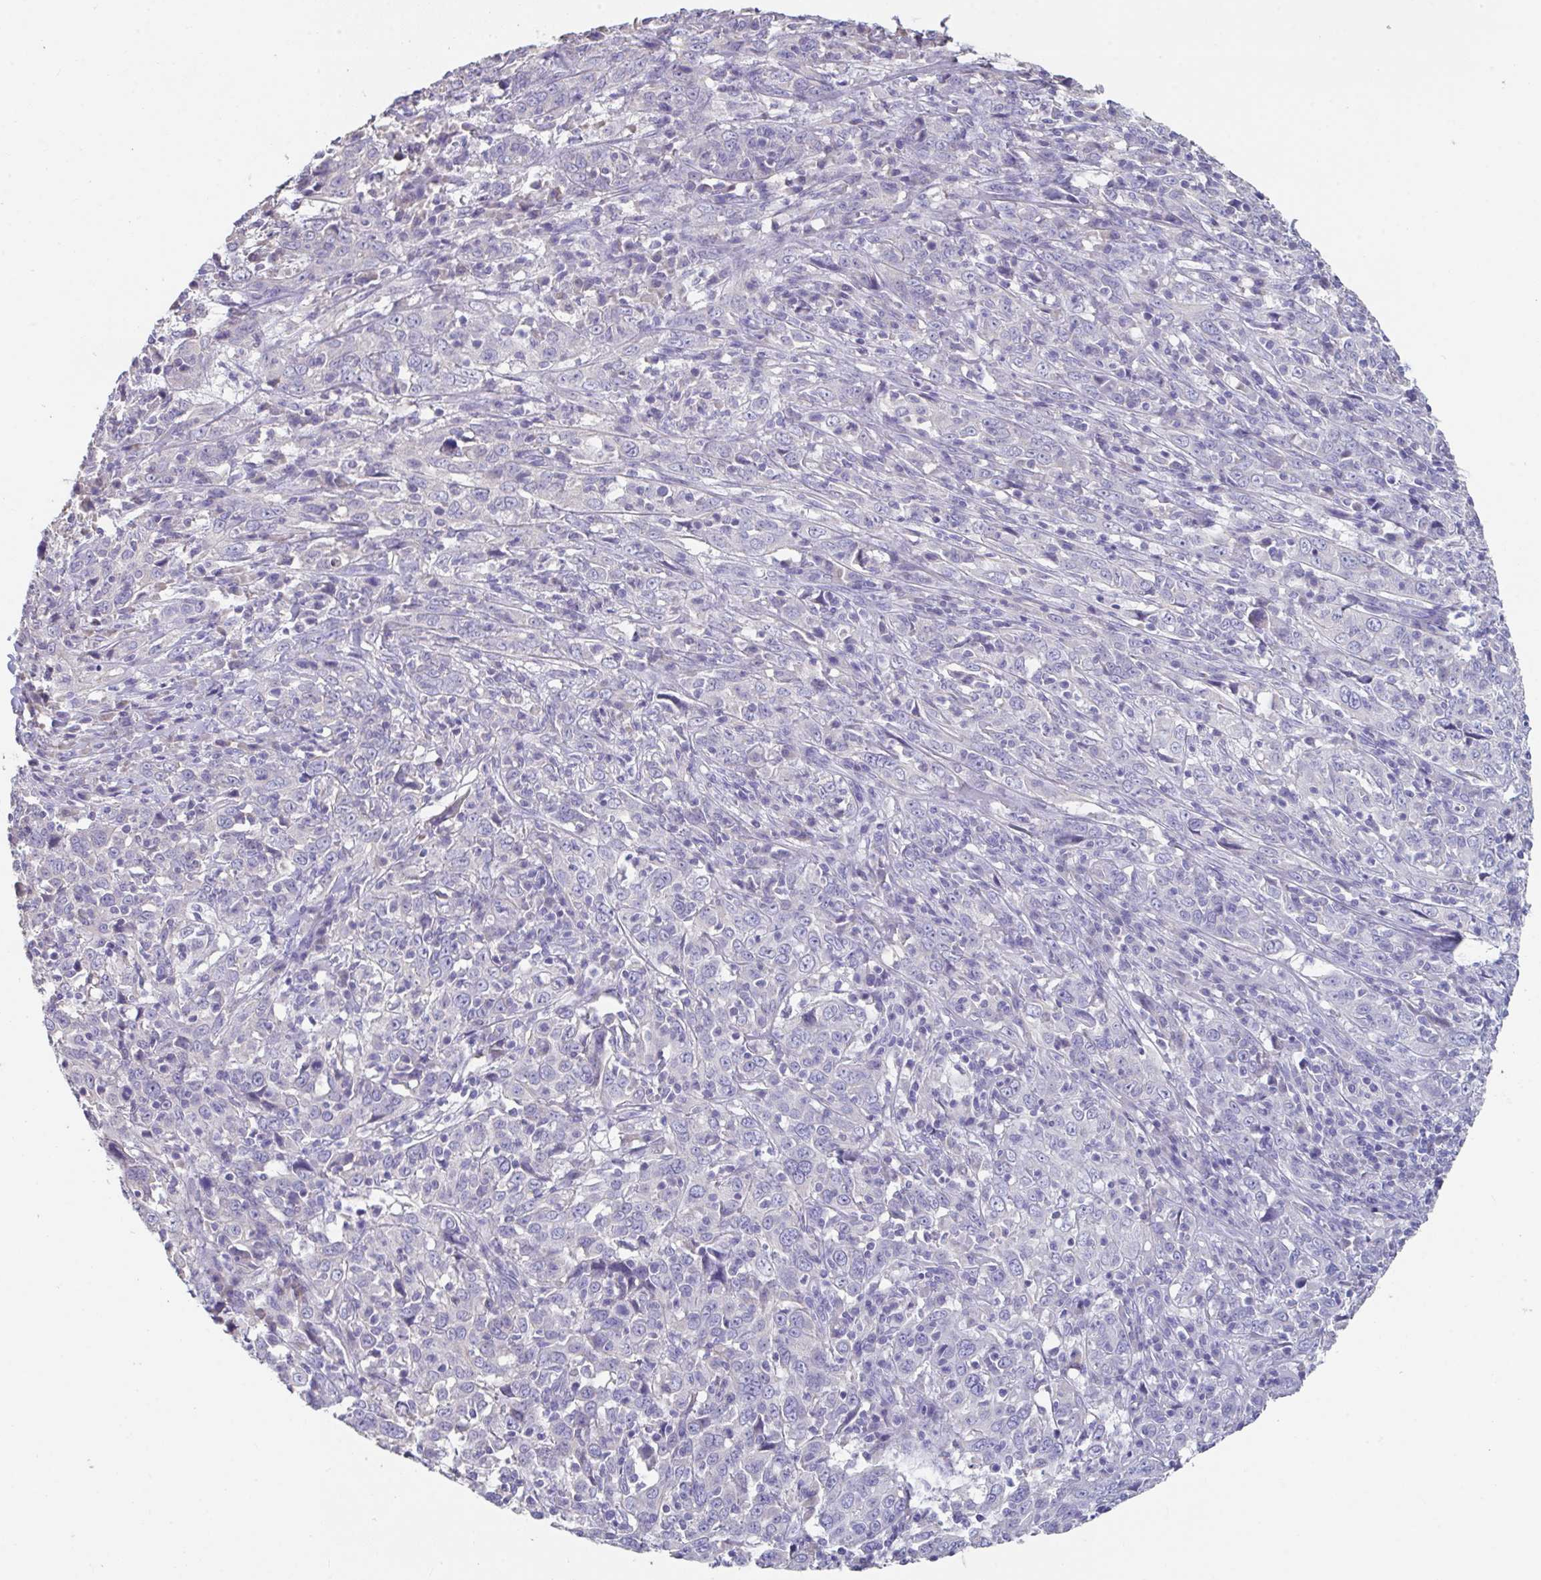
{"staining": {"intensity": "negative", "quantity": "none", "location": "none"}, "tissue": "cervical cancer", "cell_type": "Tumor cells", "image_type": "cancer", "snomed": [{"axis": "morphology", "description": "Squamous cell carcinoma, NOS"}, {"axis": "topography", "description": "Cervix"}], "caption": "There is no significant staining in tumor cells of squamous cell carcinoma (cervical).", "gene": "SLC44A4", "patient": {"sex": "female", "age": 46}}